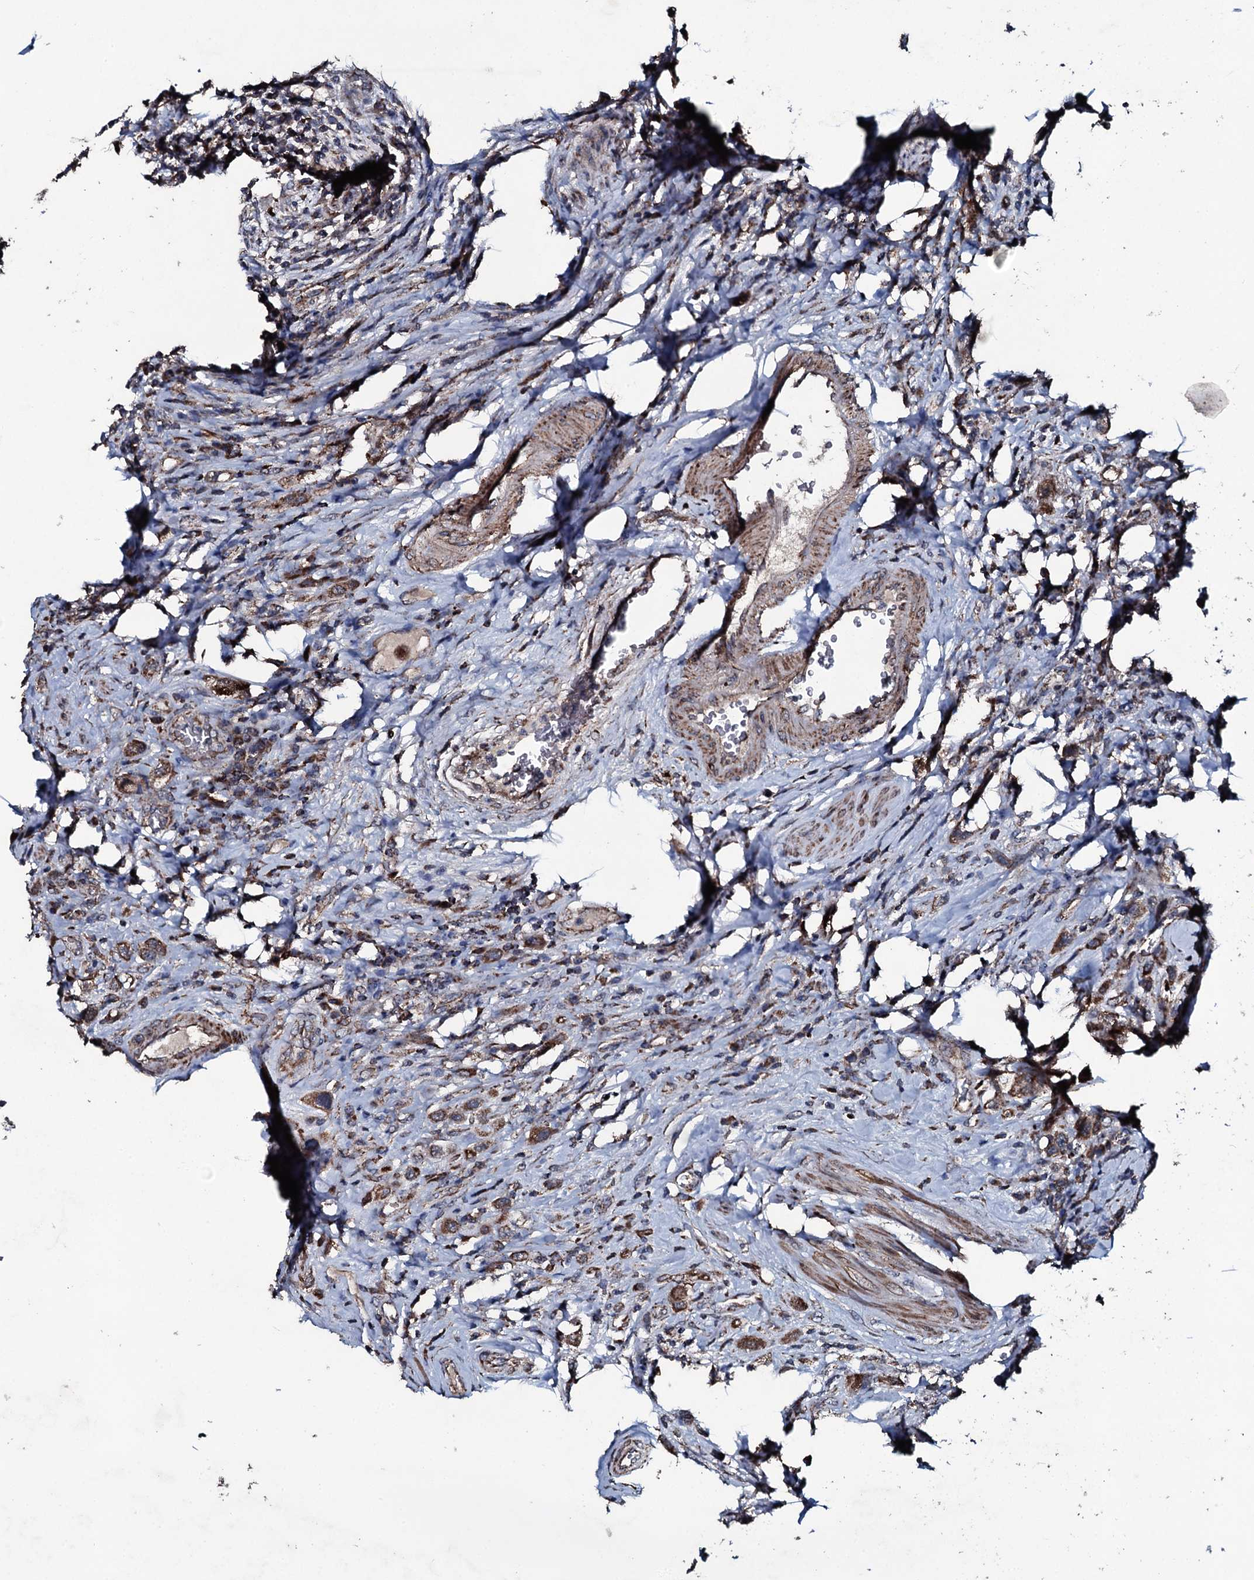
{"staining": {"intensity": "moderate", "quantity": ">75%", "location": "cytoplasmic/membranous"}, "tissue": "urothelial cancer", "cell_type": "Tumor cells", "image_type": "cancer", "snomed": [{"axis": "morphology", "description": "Urothelial carcinoma, High grade"}, {"axis": "topography", "description": "Urinary bladder"}], "caption": "This micrograph exhibits IHC staining of human urothelial carcinoma (high-grade), with medium moderate cytoplasmic/membranous positivity in about >75% of tumor cells.", "gene": "DYNC2I2", "patient": {"sex": "male", "age": 50}}